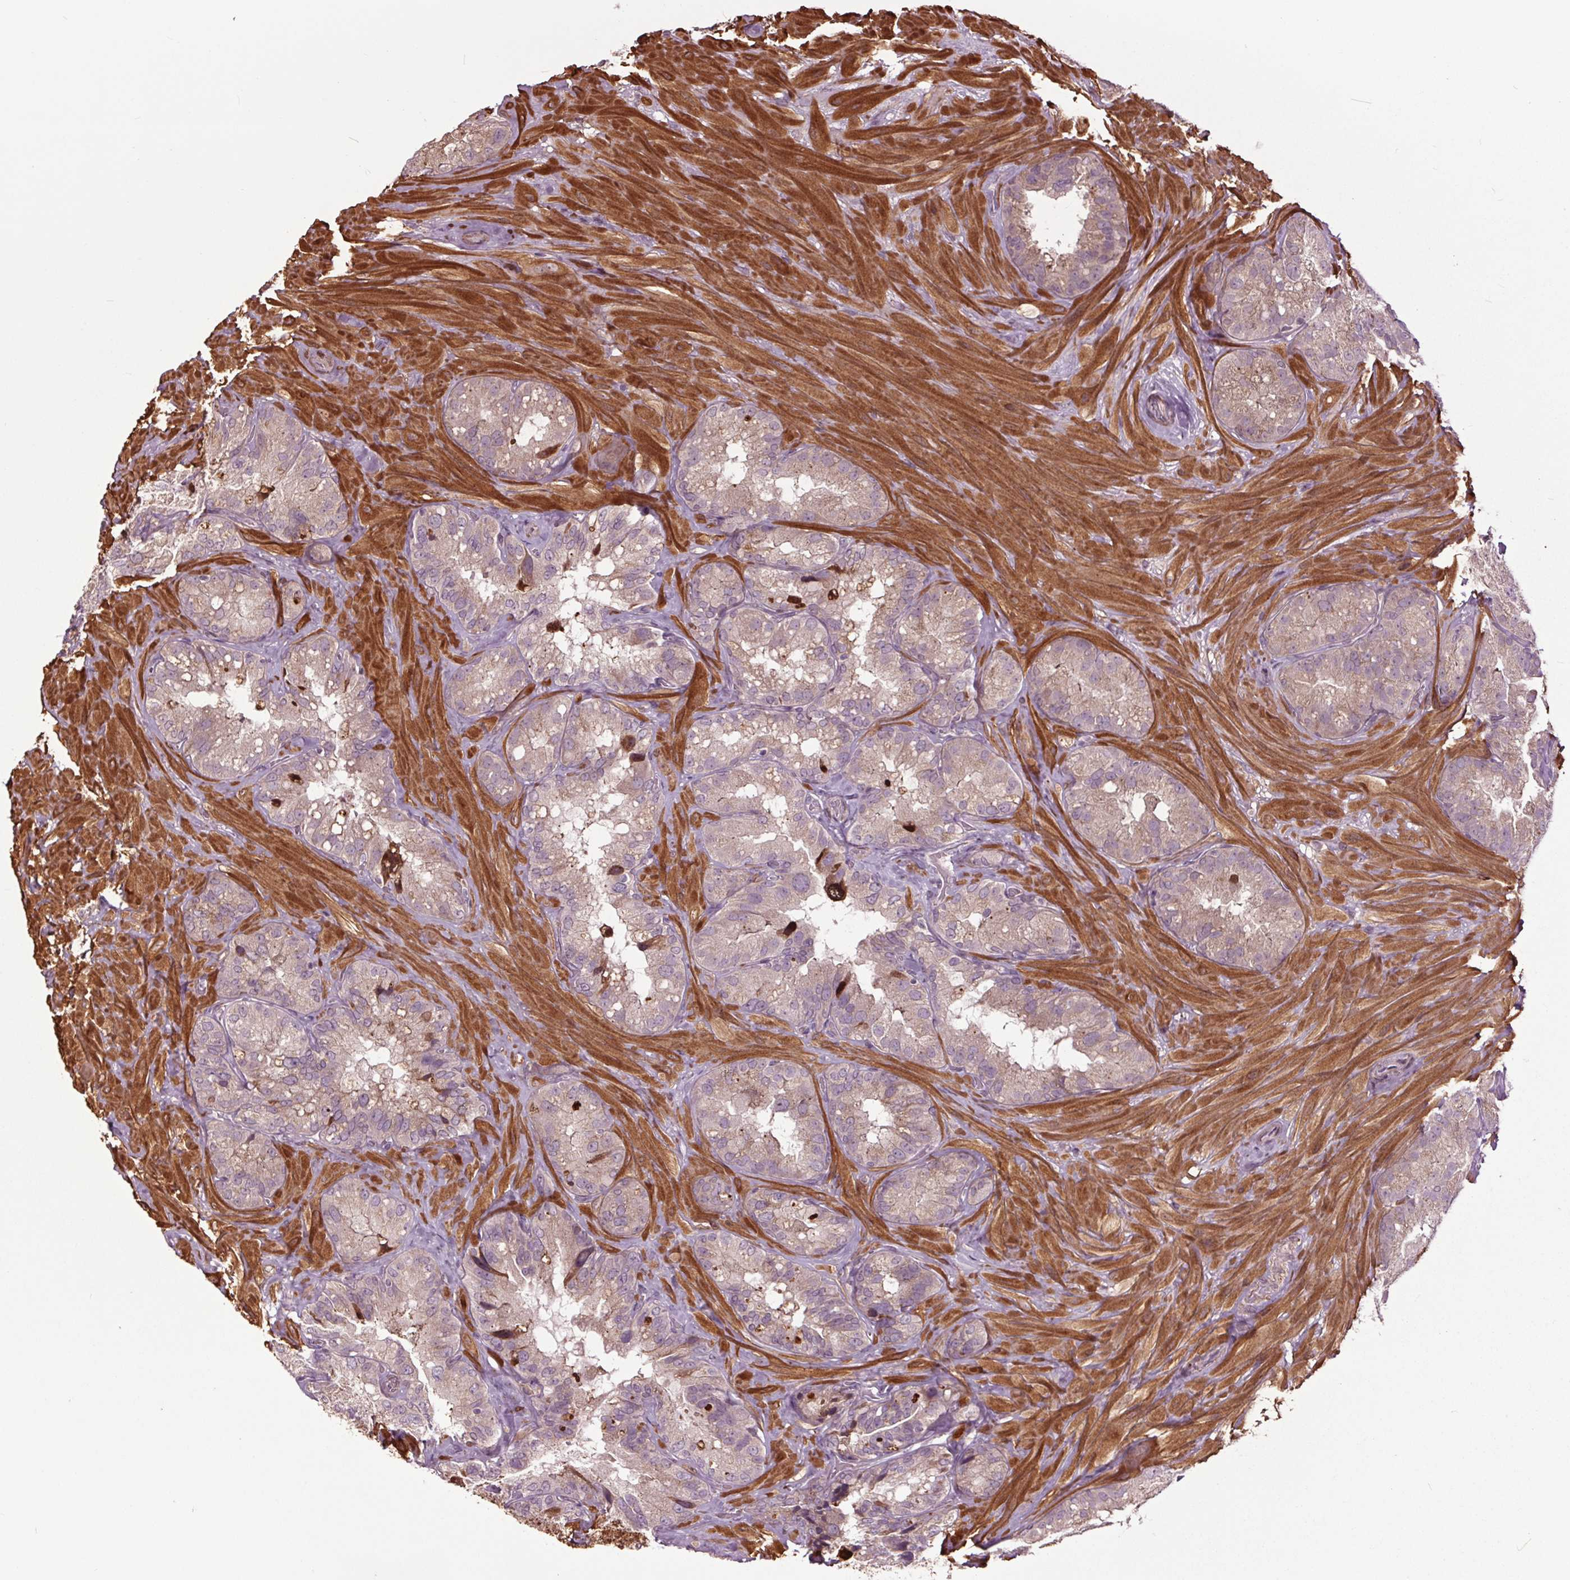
{"staining": {"intensity": "moderate", "quantity": "<25%", "location": "cytoplasmic/membranous"}, "tissue": "seminal vesicle", "cell_type": "Glandular cells", "image_type": "normal", "snomed": [{"axis": "morphology", "description": "Normal tissue, NOS"}, {"axis": "topography", "description": "Seminal veicle"}], "caption": "Brown immunohistochemical staining in benign seminal vesicle exhibits moderate cytoplasmic/membranous expression in approximately <25% of glandular cells. (Stains: DAB in brown, nuclei in blue, Microscopy: brightfield microscopy at high magnification).", "gene": "HAUS5", "patient": {"sex": "male", "age": 60}}